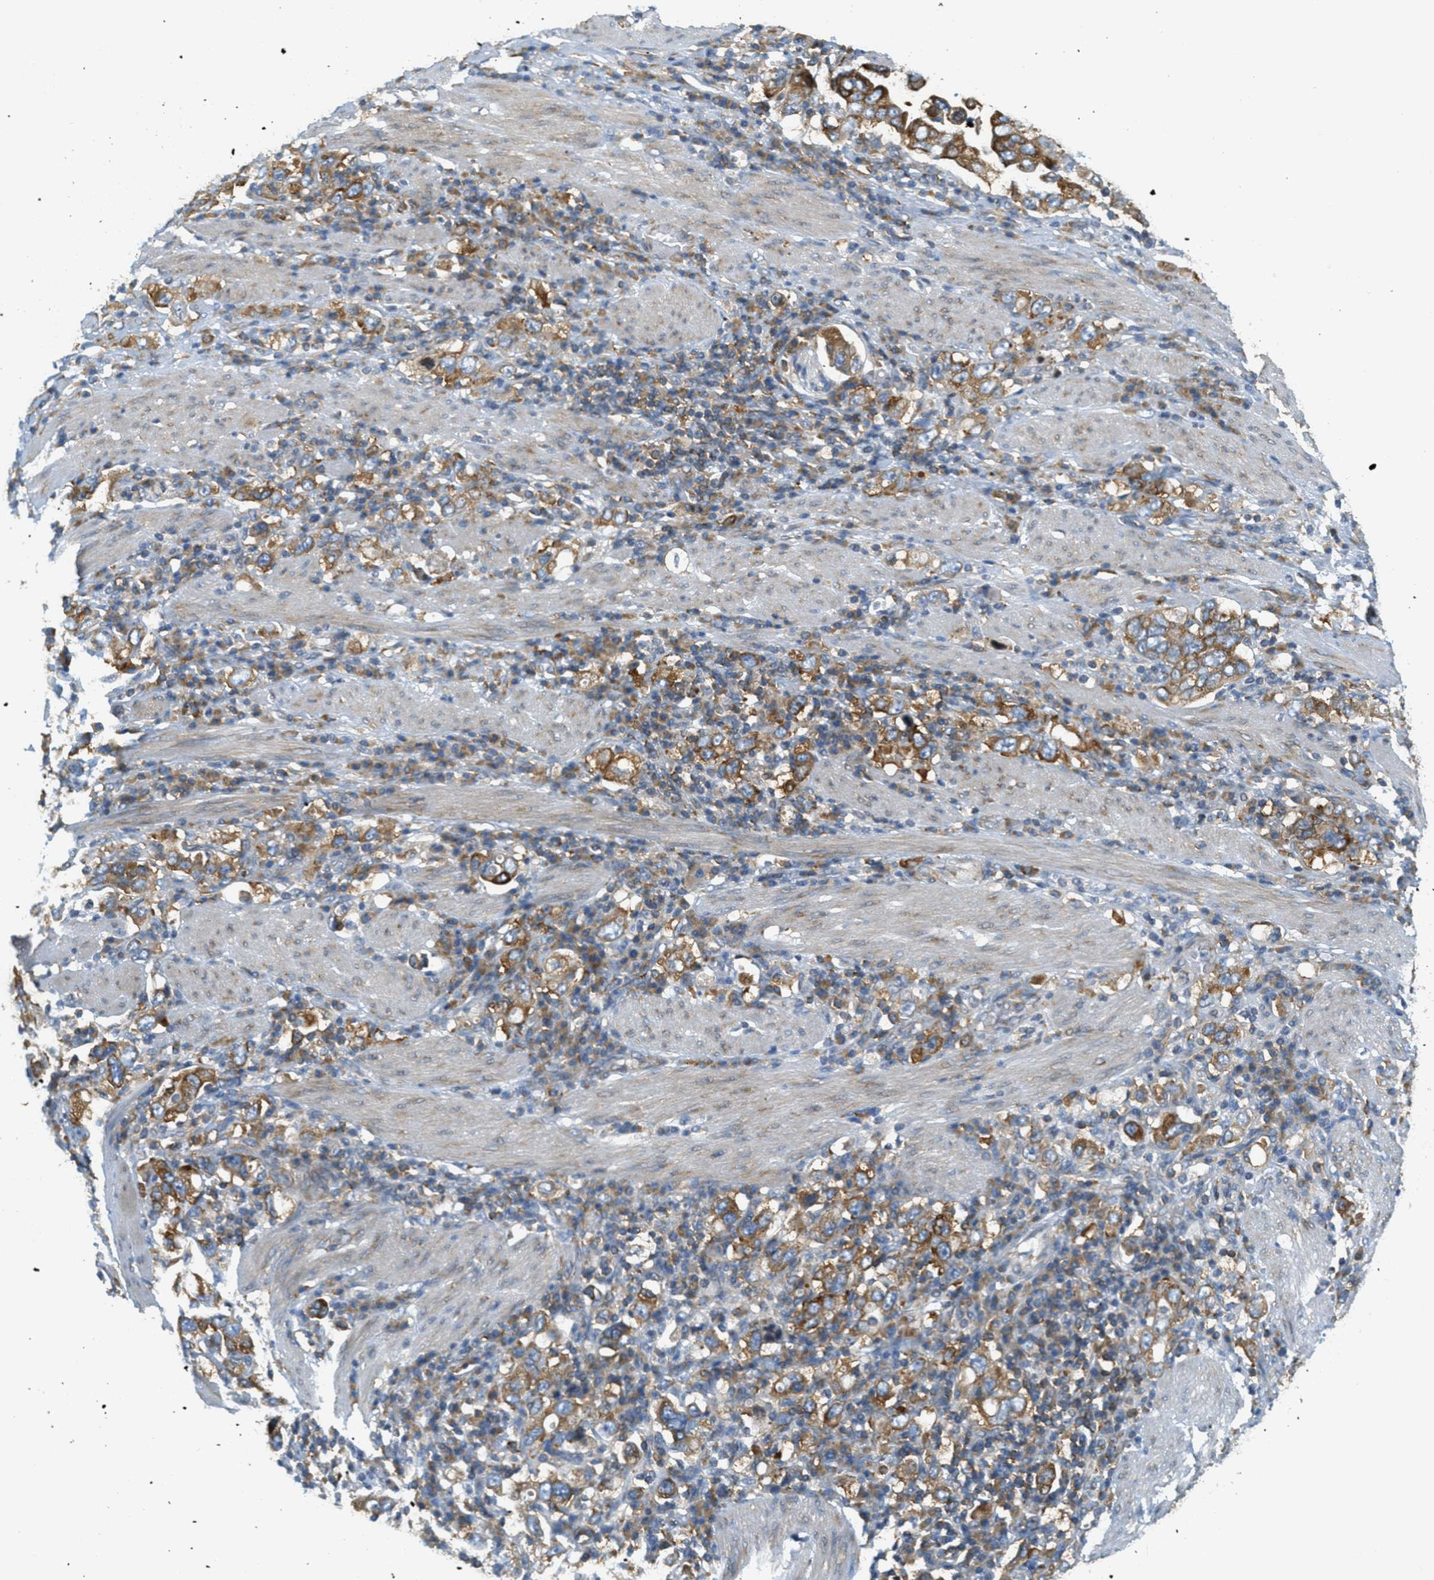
{"staining": {"intensity": "moderate", "quantity": ">75%", "location": "cytoplasmic/membranous"}, "tissue": "stomach cancer", "cell_type": "Tumor cells", "image_type": "cancer", "snomed": [{"axis": "morphology", "description": "Adenocarcinoma, NOS"}, {"axis": "topography", "description": "Stomach, upper"}], "caption": "There is medium levels of moderate cytoplasmic/membranous staining in tumor cells of stomach cancer, as demonstrated by immunohistochemical staining (brown color).", "gene": "ABCF1", "patient": {"sex": "male", "age": 62}}